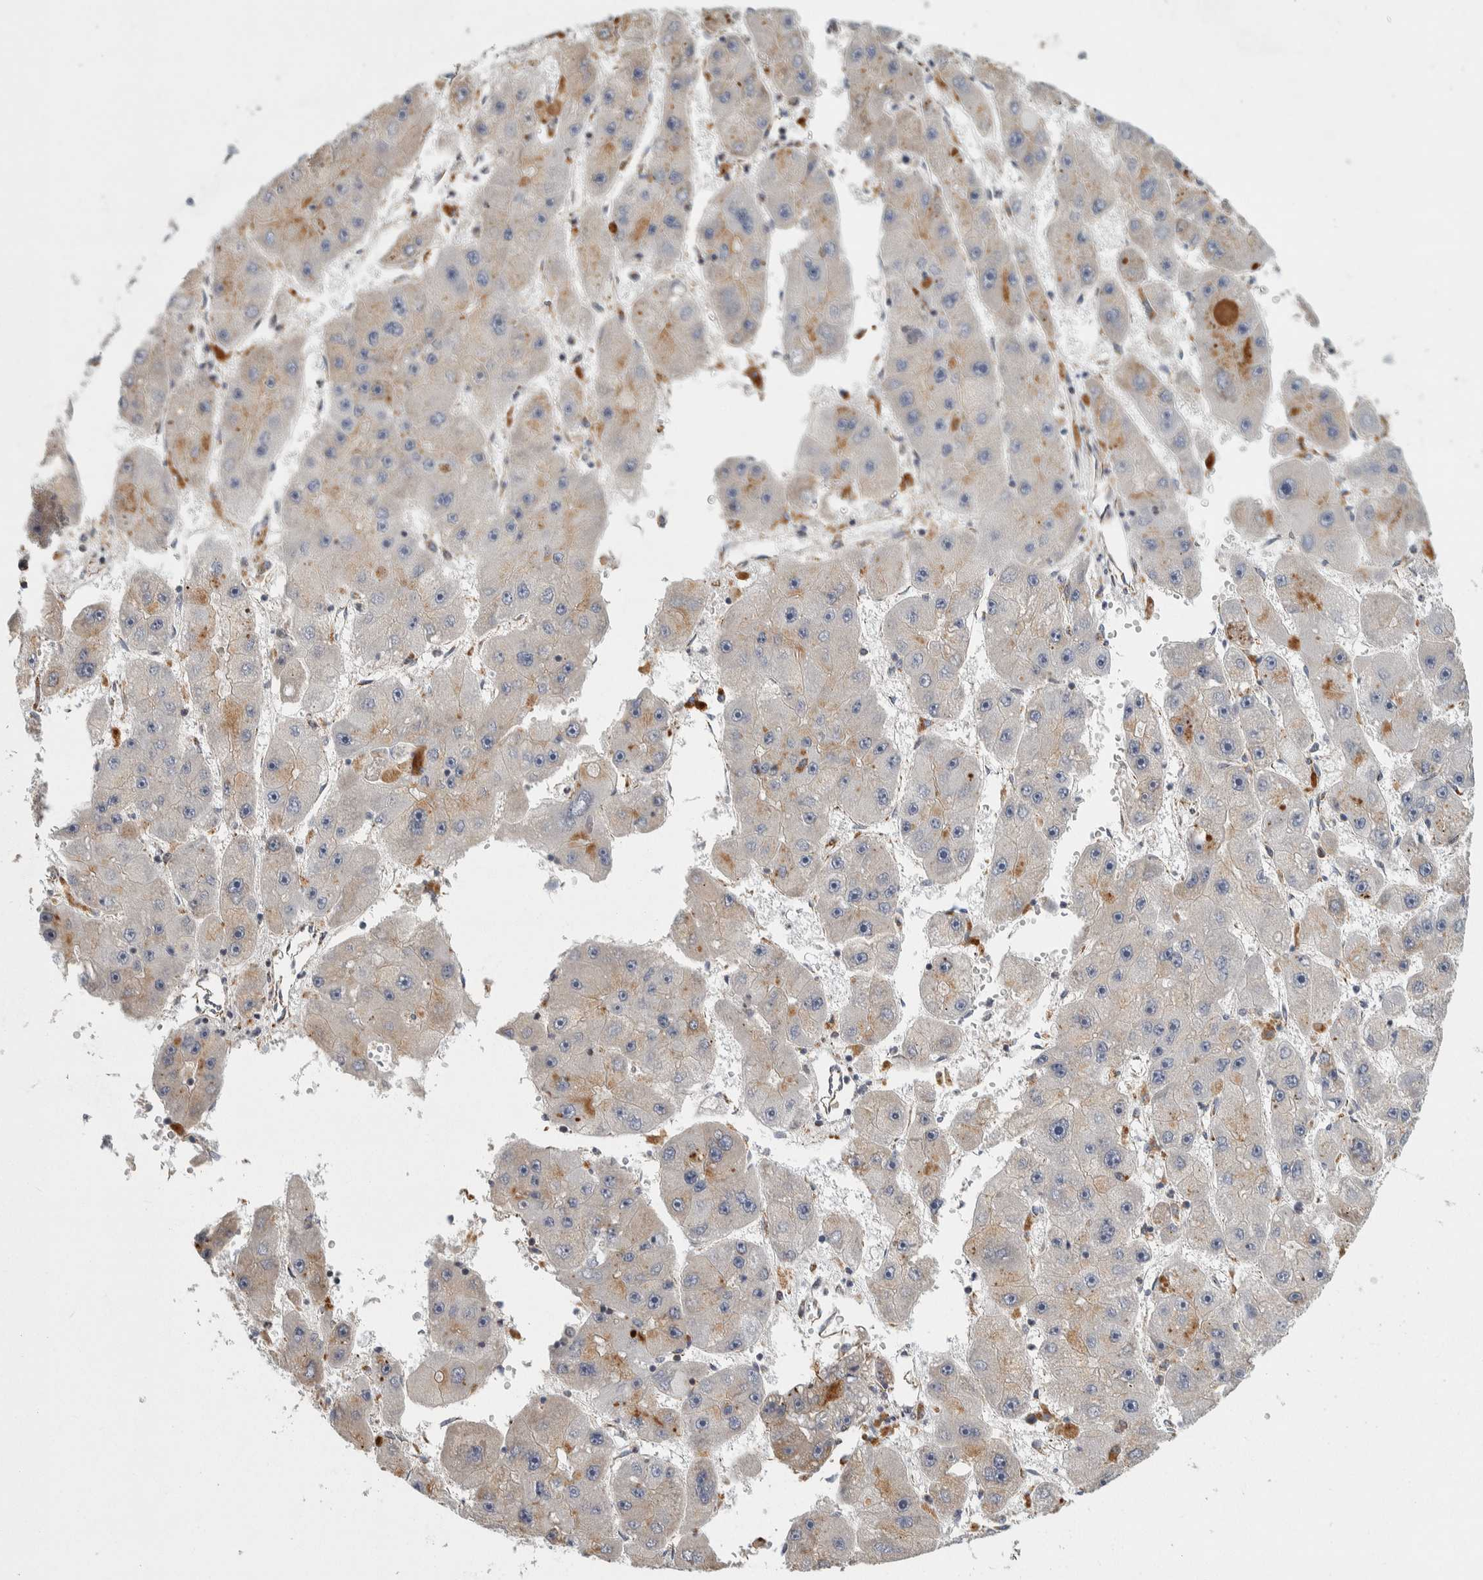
{"staining": {"intensity": "moderate", "quantity": "25%-75%", "location": "cytoplasmic/membranous"}, "tissue": "liver cancer", "cell_type": "Tumor cells", "image_type": "cancer", "snomed": [{"axis": "morphology", "description": "Carcinoma, Hepatocellular, NOS"}, {"axis": "topography", "description": "Liver"}], "caption": "Immunohistochemistry (IHC) photomicrograph of human liver hepatocellular carcinoma stained for a protein (brown), which shows medium levels of moderate cytoplasmic/membranous staining in about 25%-75% of tumor cells.", "gene": "AFP", "patient": {"sex": "female", "age": 61}}